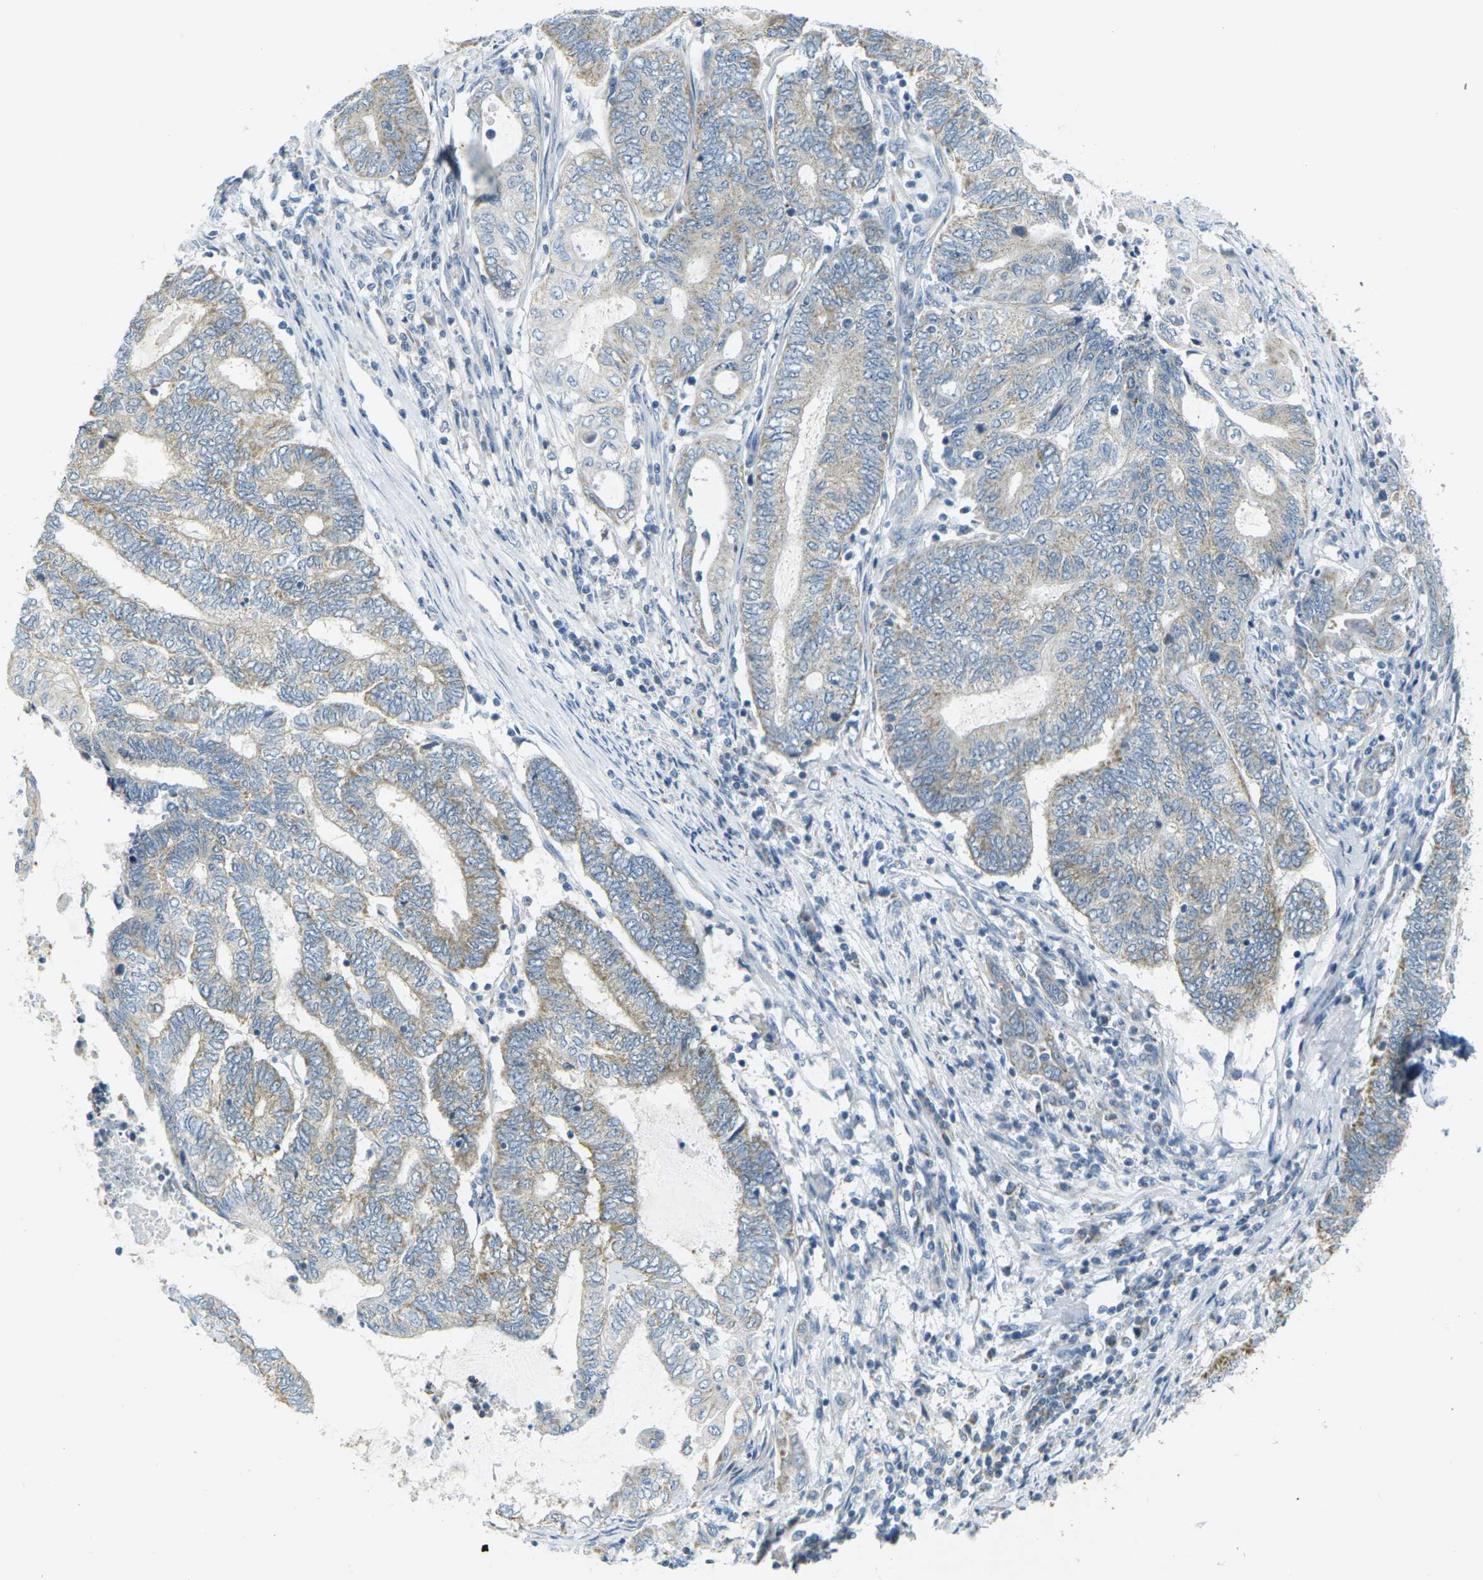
{"staining": {"intensity": "weak", "quantity": "25%-75%", "location": "cytoplasmic/membranous"}, "tissue": "endometrial cancer", "cell_type": "Tumor cells", "image_type": "cancer", "snomed": [{"axis": "morphology", "description": "Adenocarcinoma, NOS"}, {"axis": "topography", "description": "Uterus"}, {"axis": "topography", "description": "Endometrium"}], "caption": "A high-resolution photomicrograph shows immunohistochemistry staining of endometrial adenocarcinoma, which reveals weak cytoplasmic/membranous positivity in about 25%-75% of tumor cells. (Brightfield microscopy of DAB IHC at high magnification).", "gene": "PARD6B", "patient": {"sex": "female", "age": 70}}